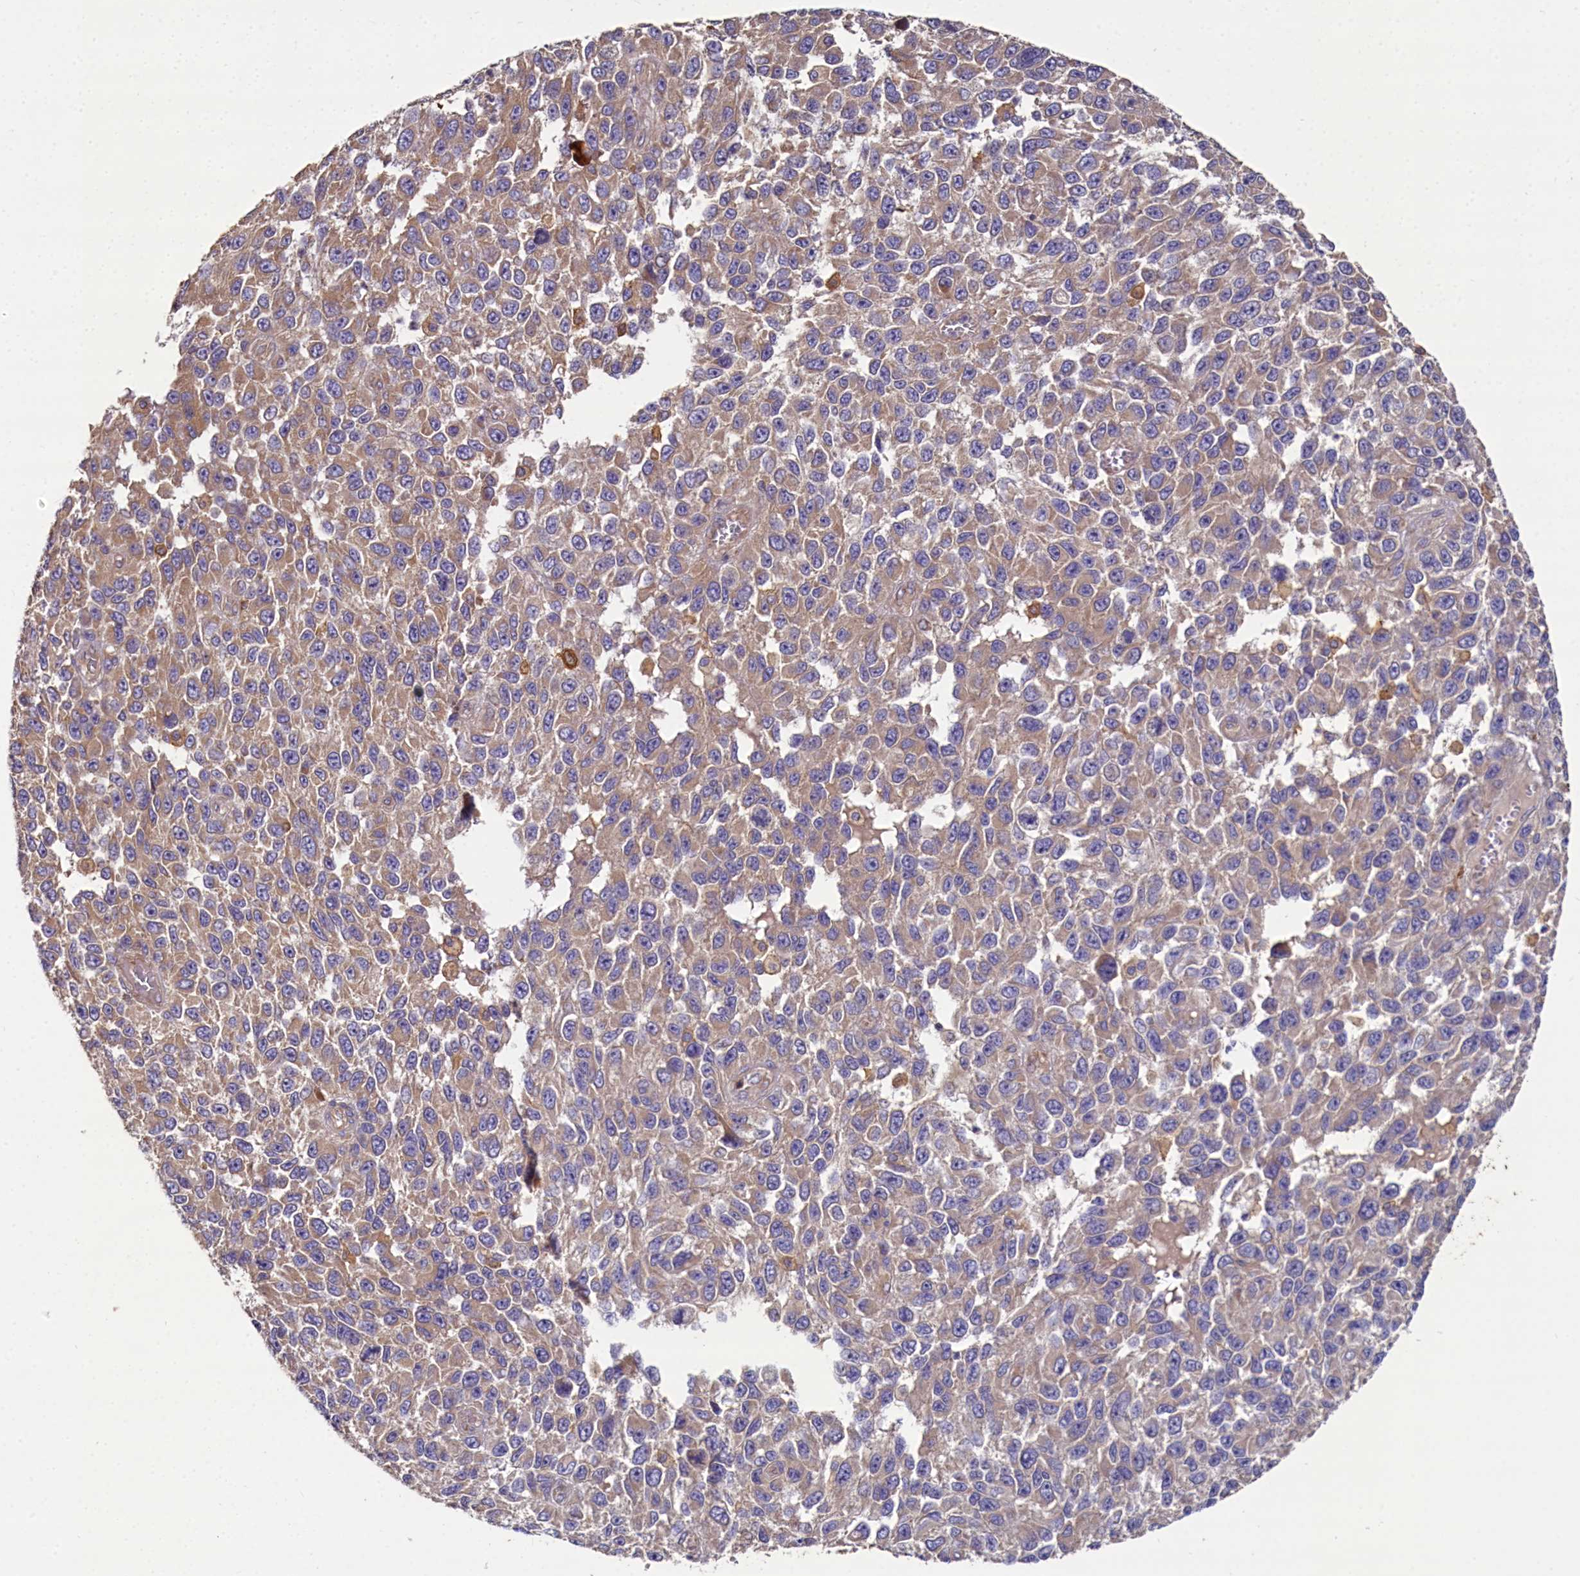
{"staining": {"intensity": "moderate", "quantity": ">75%", "location": "cytoplasmic/membranous"}, "tissue": "melanoma", "cell_type": "Tumor cells", "image_type": "cancer", "snomed": [{"axis": "morphology", "description": "Normal tissue, NOS"}, {"axis": "morphology", "description": "Malignant melanoma, NOS"}, {"axis": "topography", "description": "Skin"}], "caption": "Melanoma tissue exhibits moderate cytoplasmic/membranous expression in approximately >75% of tumor cells", "gene": "SPRYD3", "patient": {"sex": "female", "age": 96}}